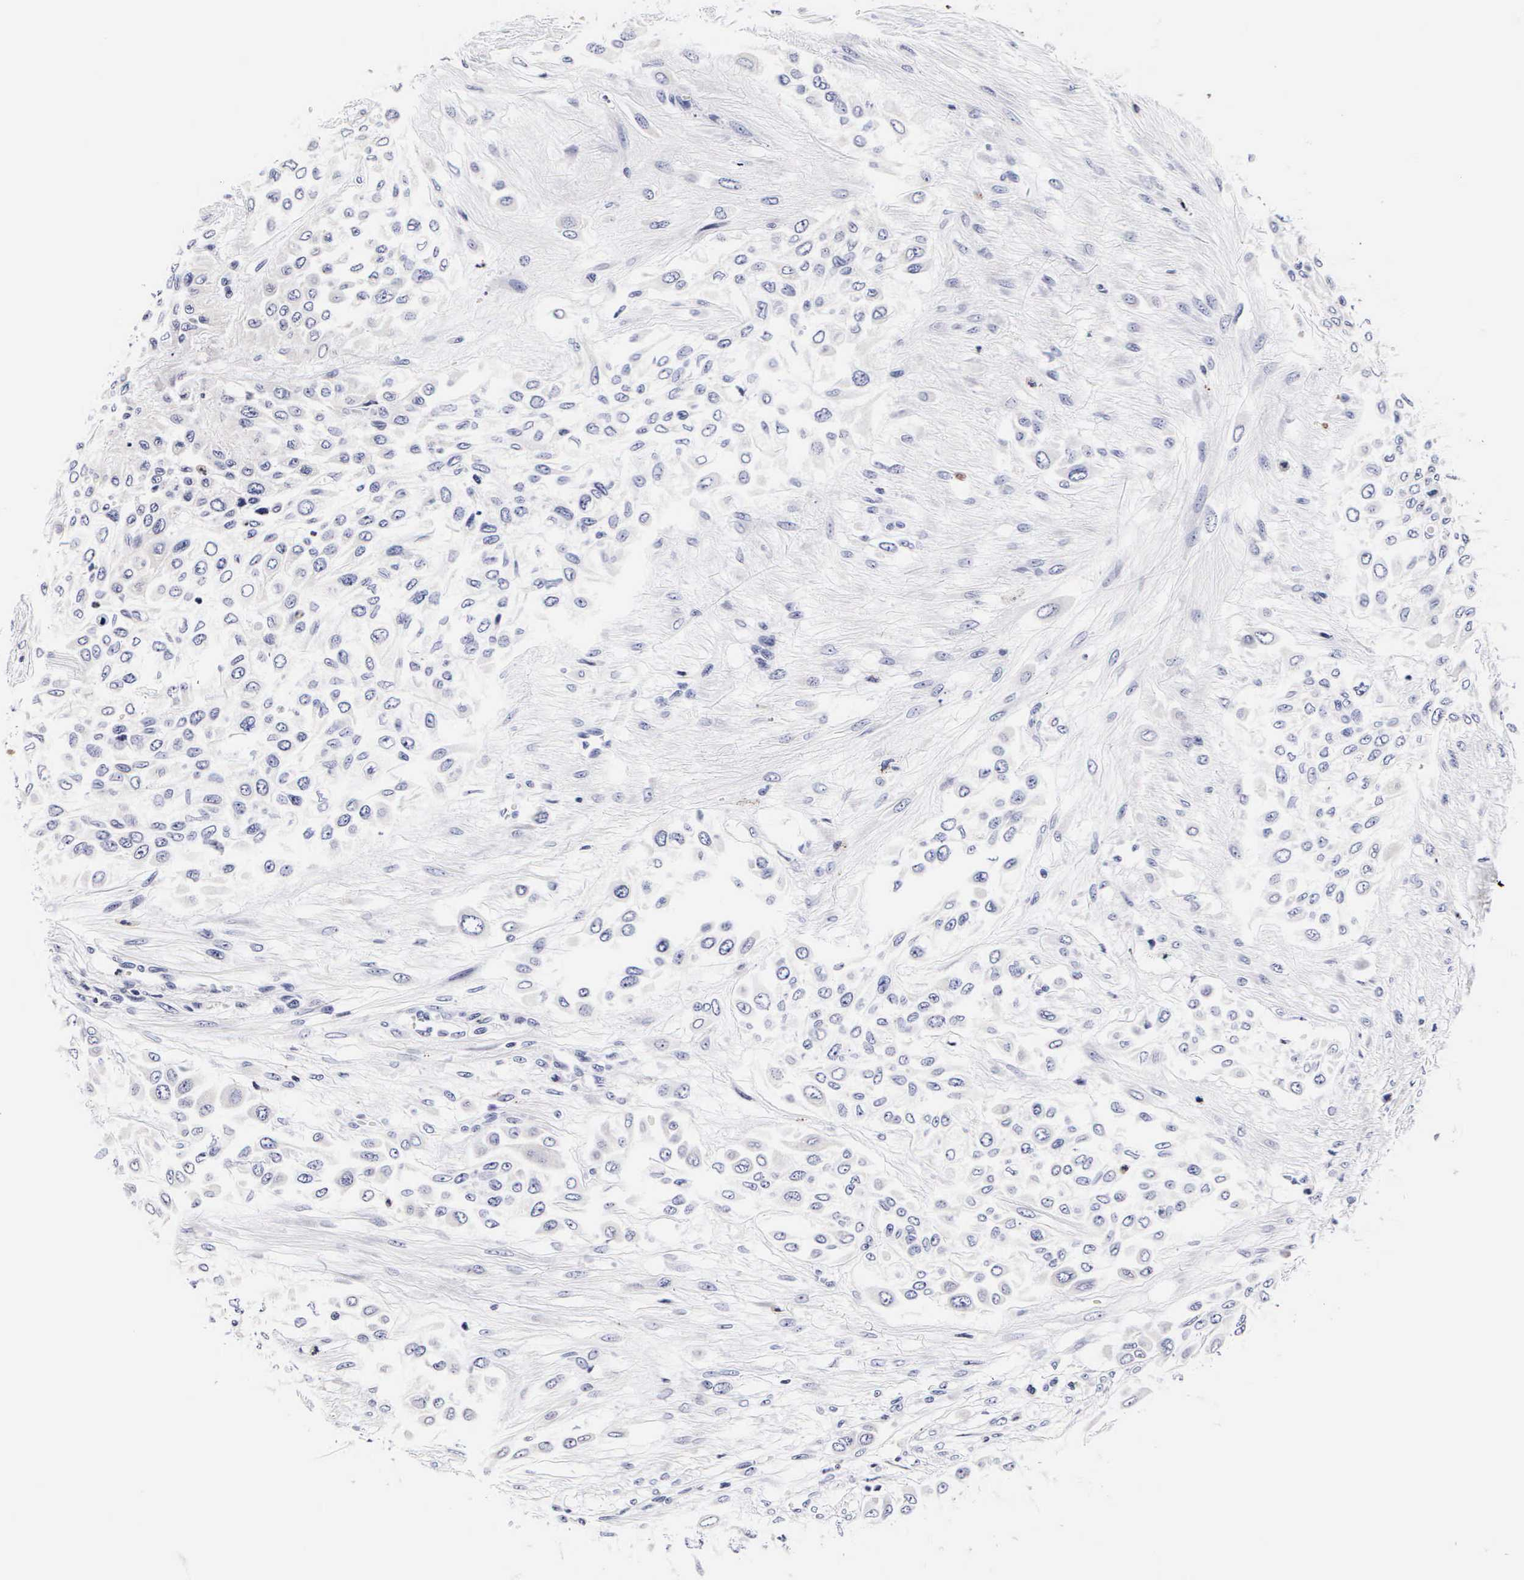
{"staining": {"intensity": "negative", "quantity": "none", "location": "none"}, "tissue": "urothelial cancer", "cell_type": "Tumor cells", "image_type": "cancer", "snomed": [{"axis": "morphology", "description": "Urothelial carcinoma, High grade"}, {"axis": "topography", "description": "Urinary bladder"}], "caption": "A photomicrograph of human urothelial cancer is negative for staining in tumor cells.", "gene": "RNASE6", "patient": {"sex": "male", "age": 57}}